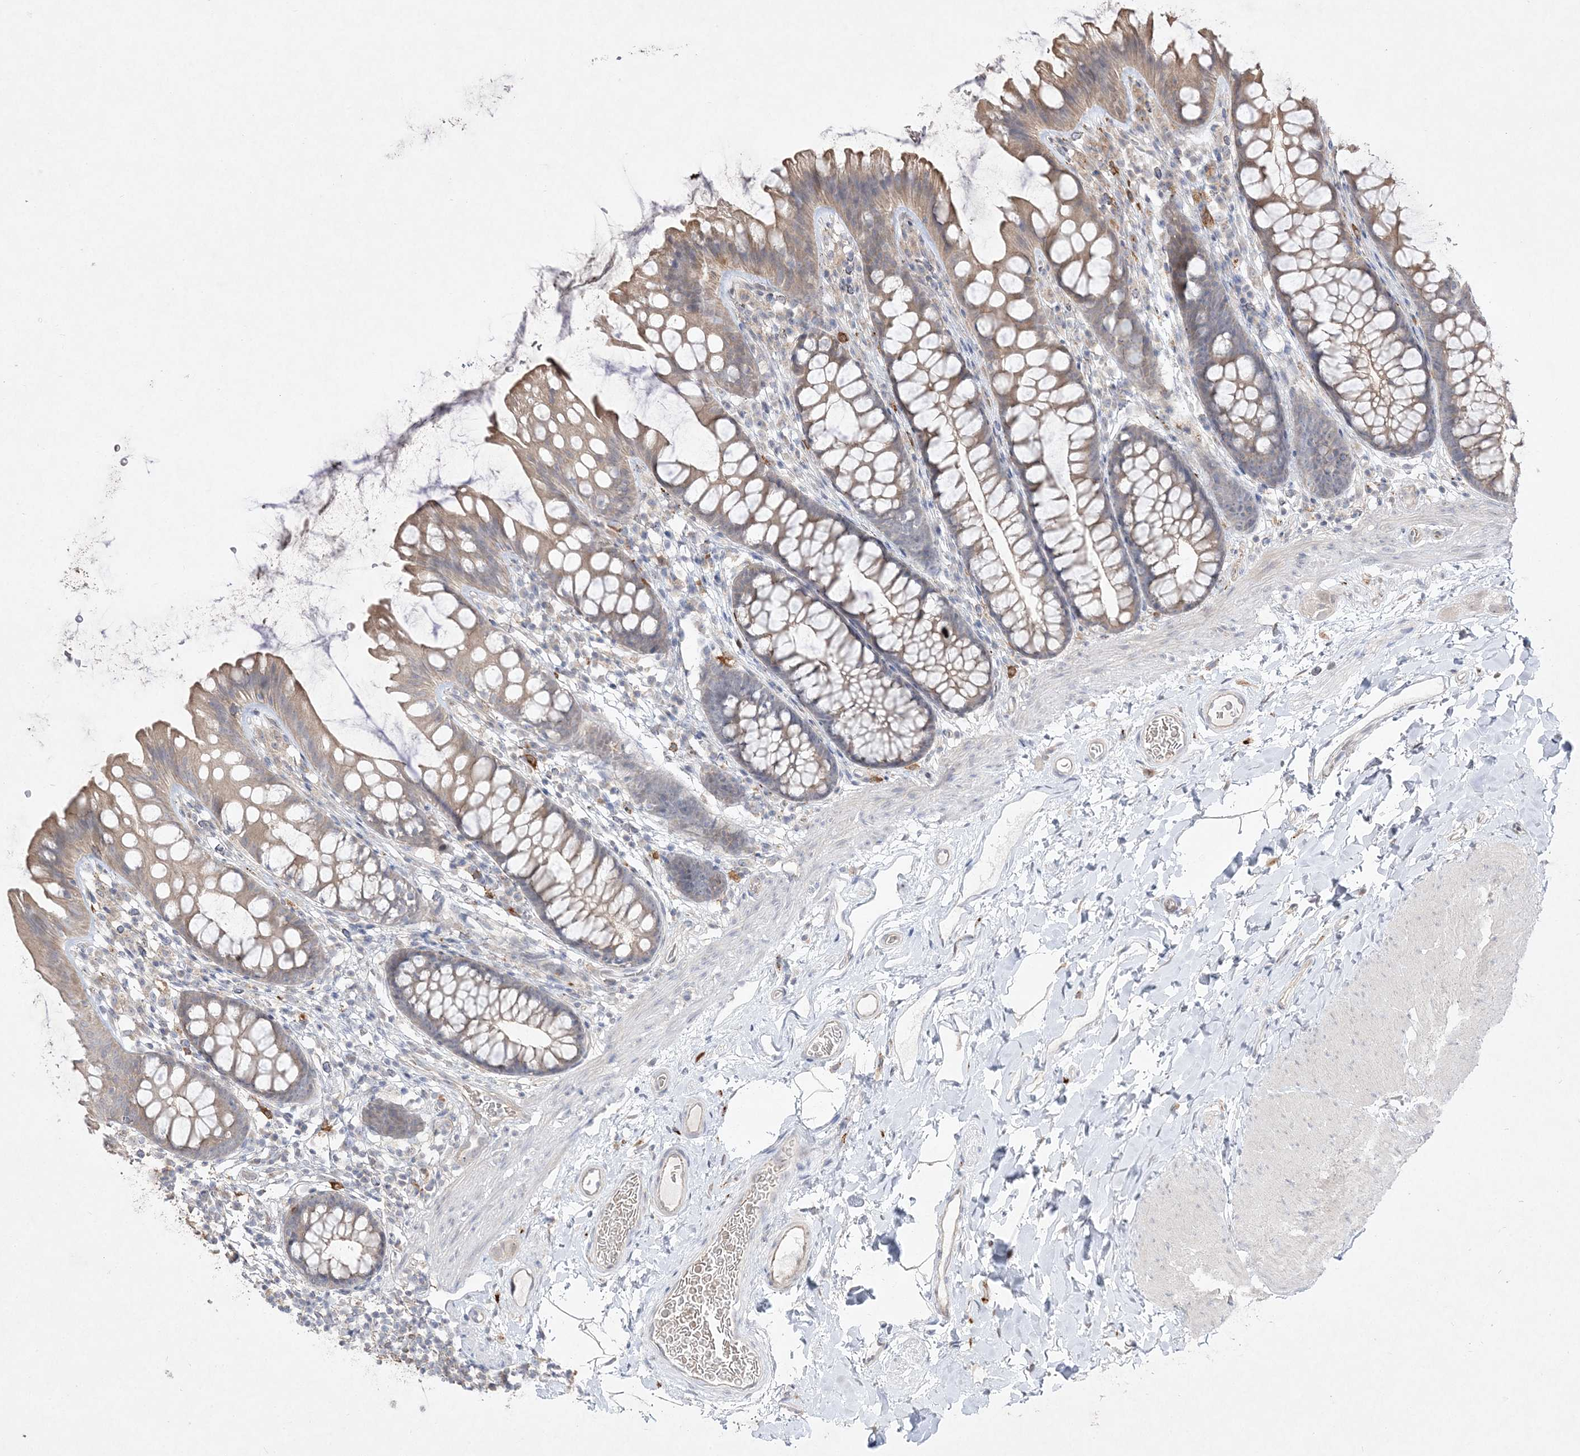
{"staining": {"intensity": "negative", "quantity": "none", "location": "none"}, "tissue": "colon", "cell_type": "Endothelial cells", "image_type": "normal", "snomed": [{"axis": "morphology", "description": "Normal tissue, NOS"}, {"axis": "topography", "description": "Colon"}], "caption": "Immunohistochemistry photomicrograph of unremarkable colon: colon stained with DAB demonstrates no significant protein staining in endothelial cells.", "gene": "CLNK", "patient": {"sex": "female", "age": 62}}